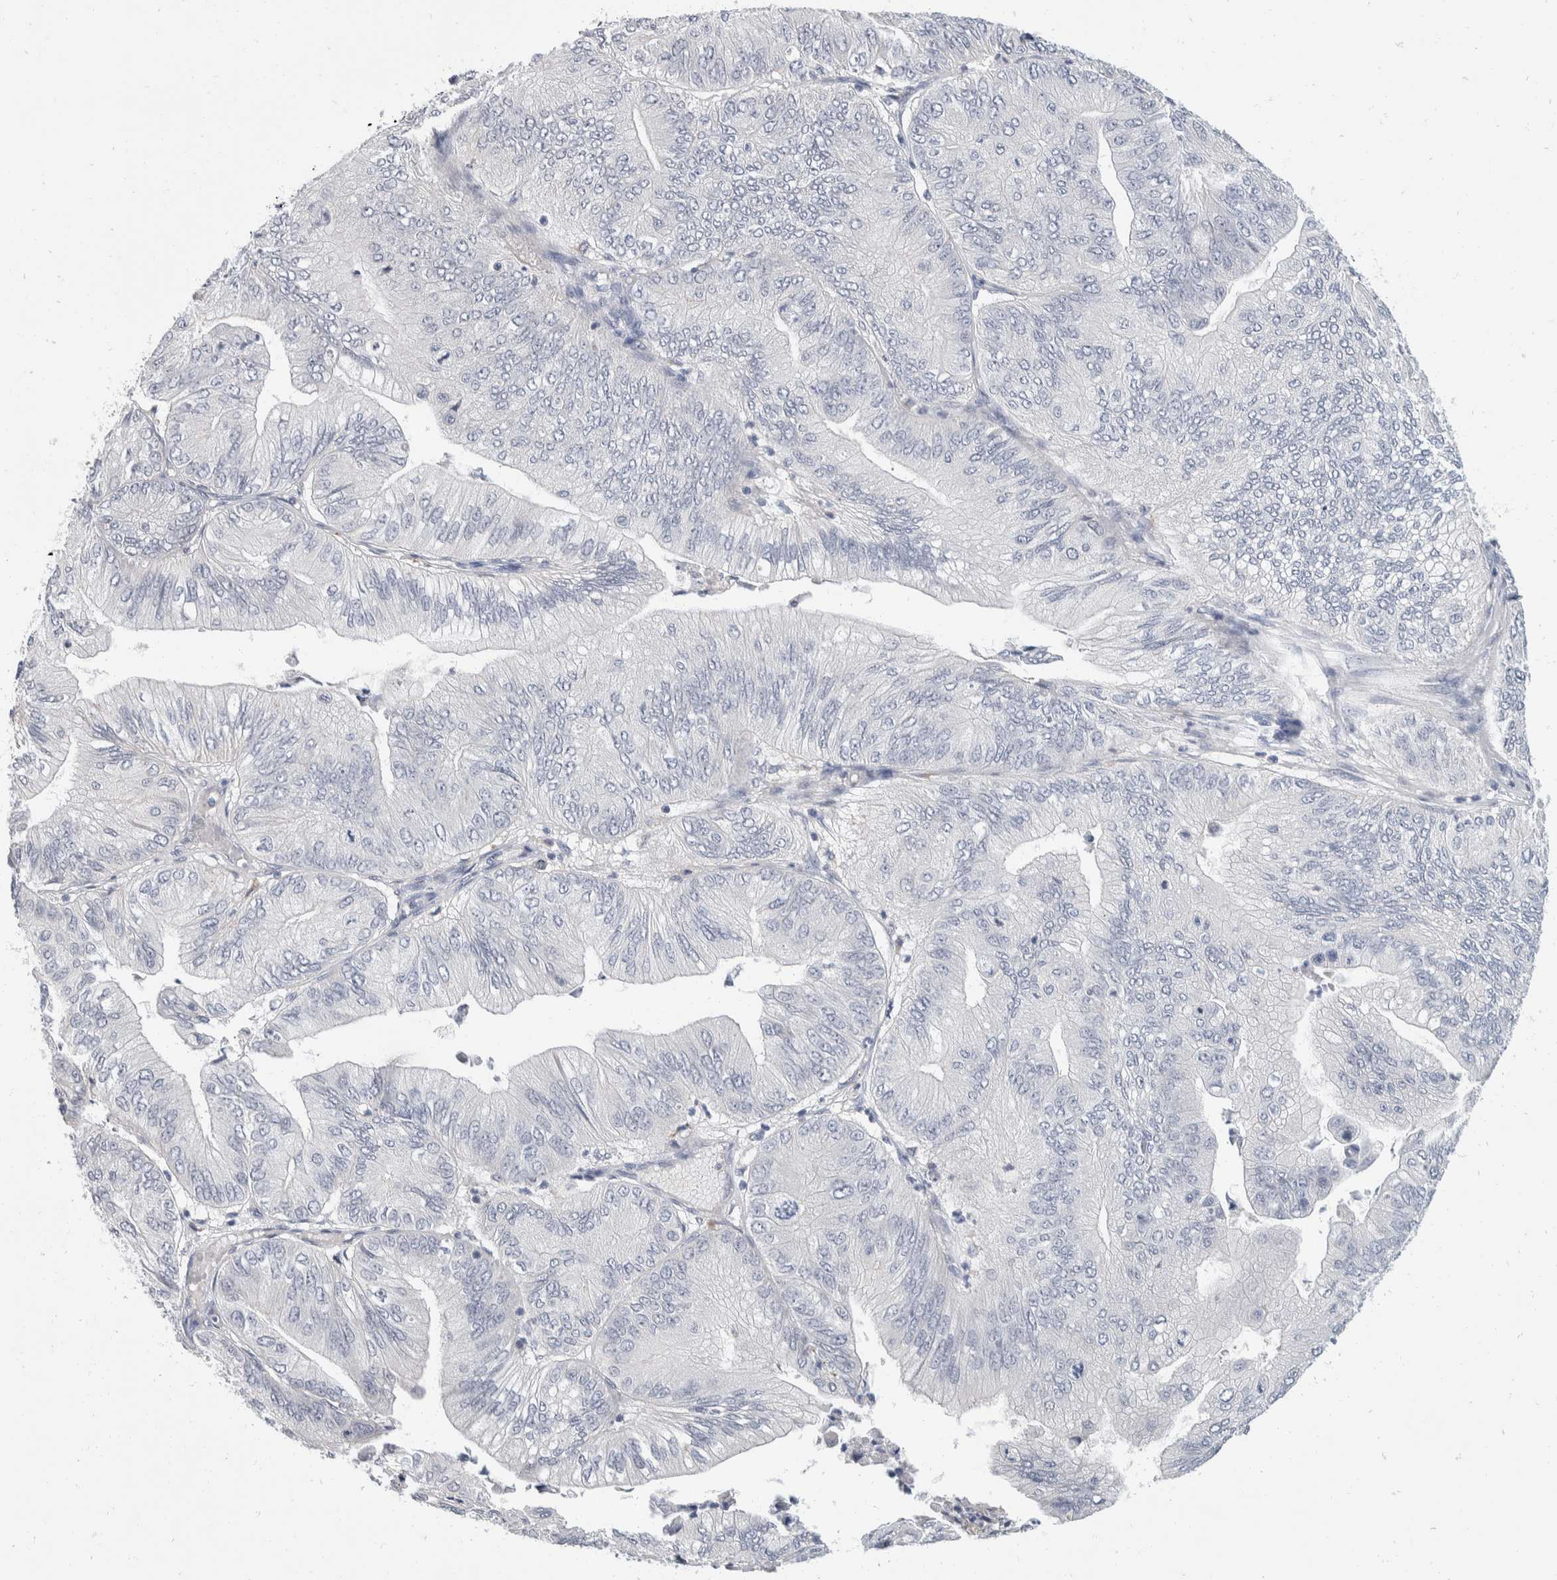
{"staining": {"intensity": "negative", "quantity": "none", "location": "none"}, "tissue": "ovarian cancer", "cell_type": "Tumor cells", "image_type": "cancer", "snomed": [{"axis": "morphology", "description": "Cystadenocarcinoma, mucinous, NOS"}, {"axis": "topography", "description": "Ovary"}], "caption": "Ovarian cancer (mucinous cystadenocarcinoma) stained for a protein using IHC displays no expression tumor cells.", "gene": "CATSPERD", "patient": {"sex": "female", "age": 61}}